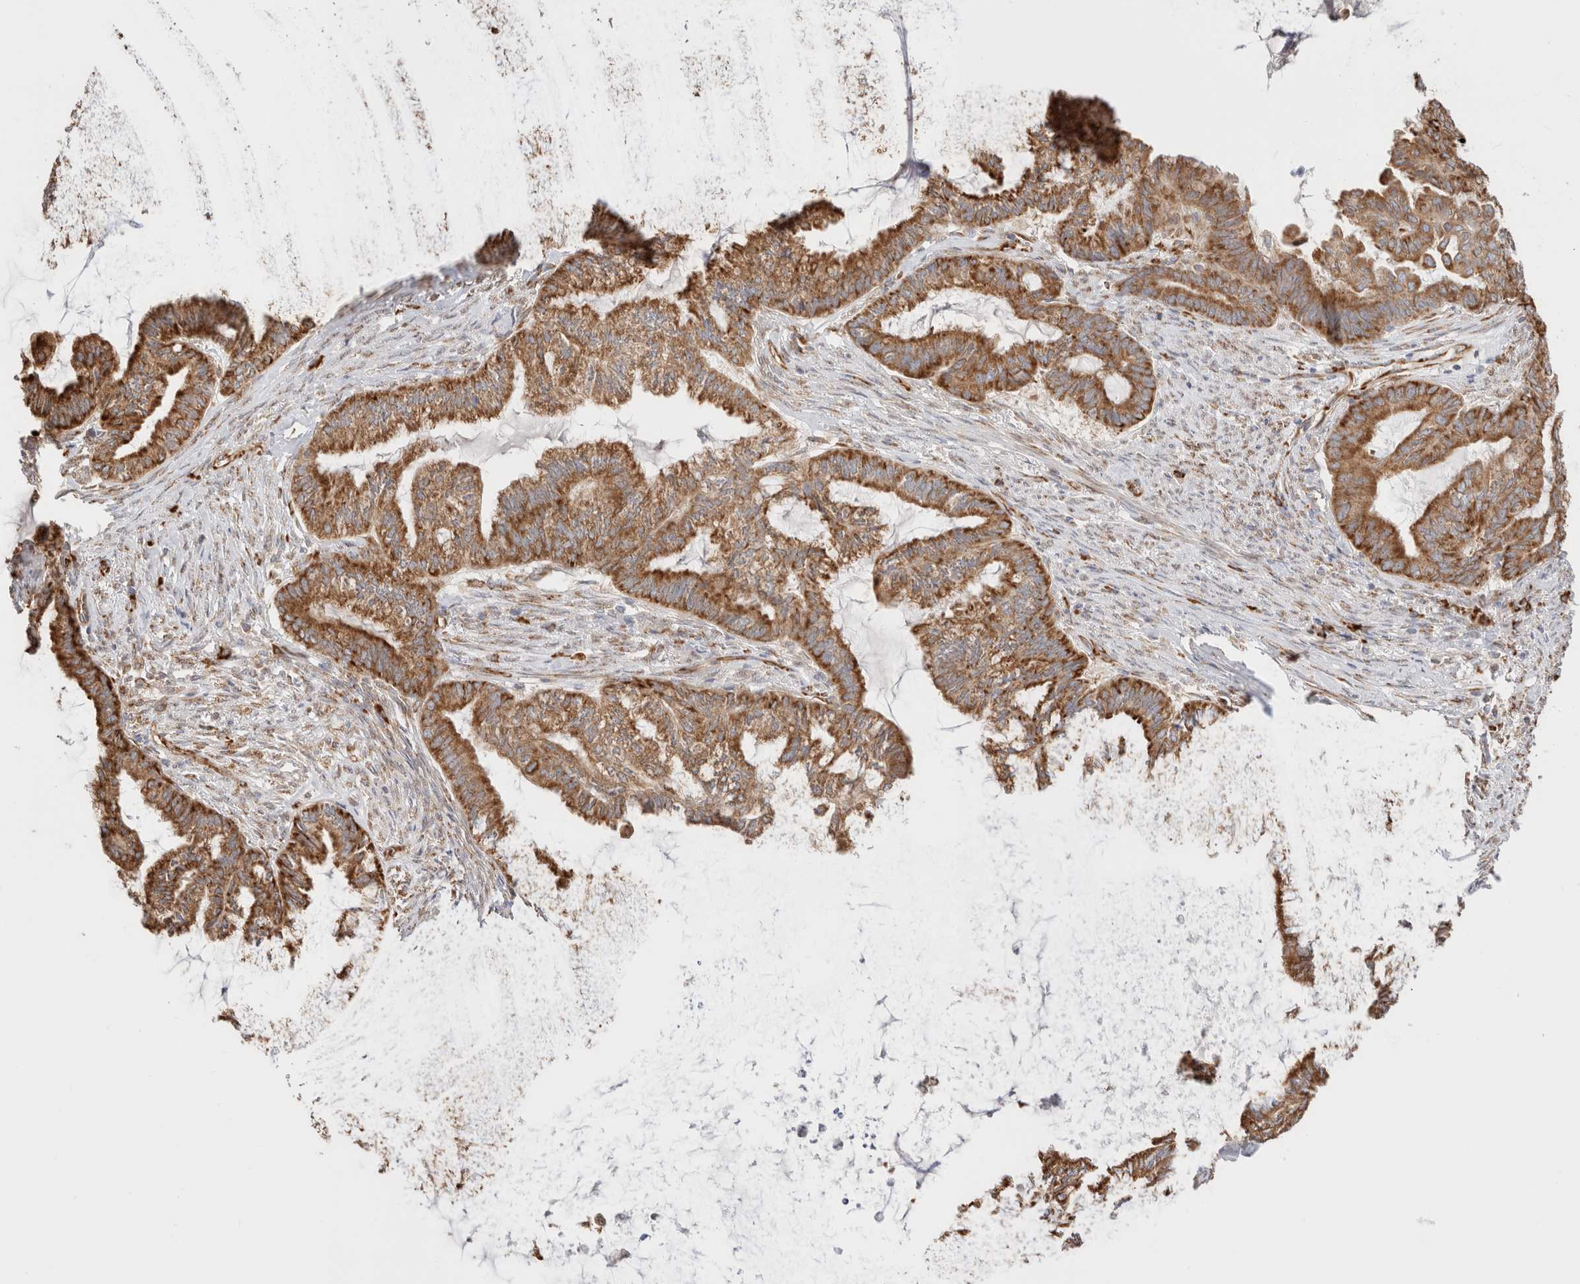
{"staining": {"intensity": "strong", "quantity": ">75%", "location": "cytoplasmic/membranous"}, "tissue": "endometrial cancer", "cell_type": "Tumor cells", "image_type": "cancer", "snomed": [{"axis": "morphology", "description": "Adenocarcinoma, NOS"}, {"axis": "topography", "description": "Endometrium"}], "caption": "This image displays immunohistochemistry staining of human adenocarcinoma (endometrial), with high strong cytoplasmic/membranous expression in about >75% of tumor cells.", "gene": "ZC2HC1A", "patient": {"sex": "female", "age": 86}}